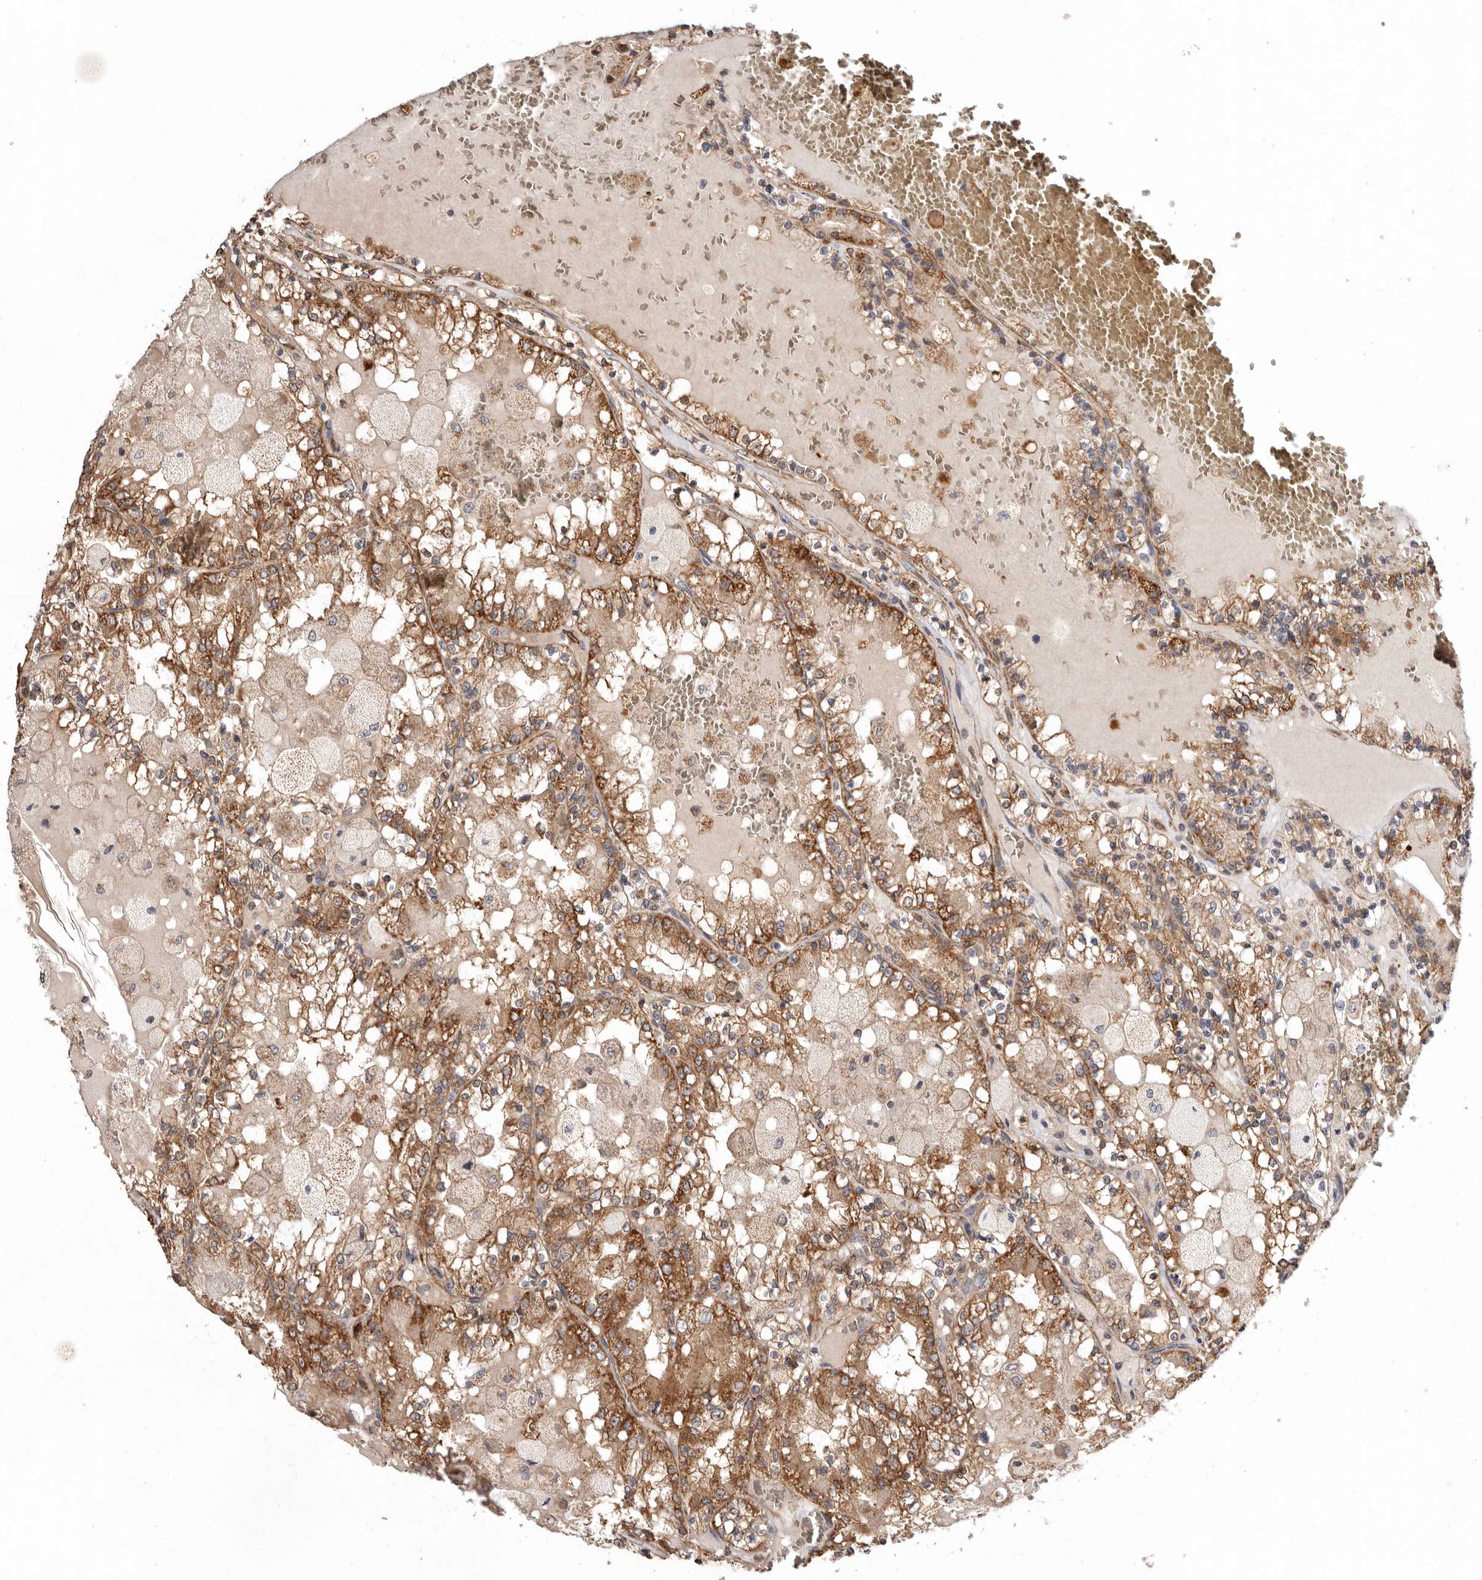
{"staining": {"intensity": "moderate", "quantity": ">75%", "location": "cytoplasmic/membranous"}, "tissue": "renal cancer", "cell_type": "Tumor cells", "image_type": "cancer", "snomed": [{"axis": "morphology", "description": "Adenocarcinoma, NOS"}, {"axis": "topography", "description": "Kidney"}], "caption": "DAB immunohistochemical staining of human renal adenocarcinoma displays moderate cytoplasmic/membranous protein staining in approximately >75% of tumor cells.", "gene": "PROKR1", "patient": {"sex": "female", "age": 56}}